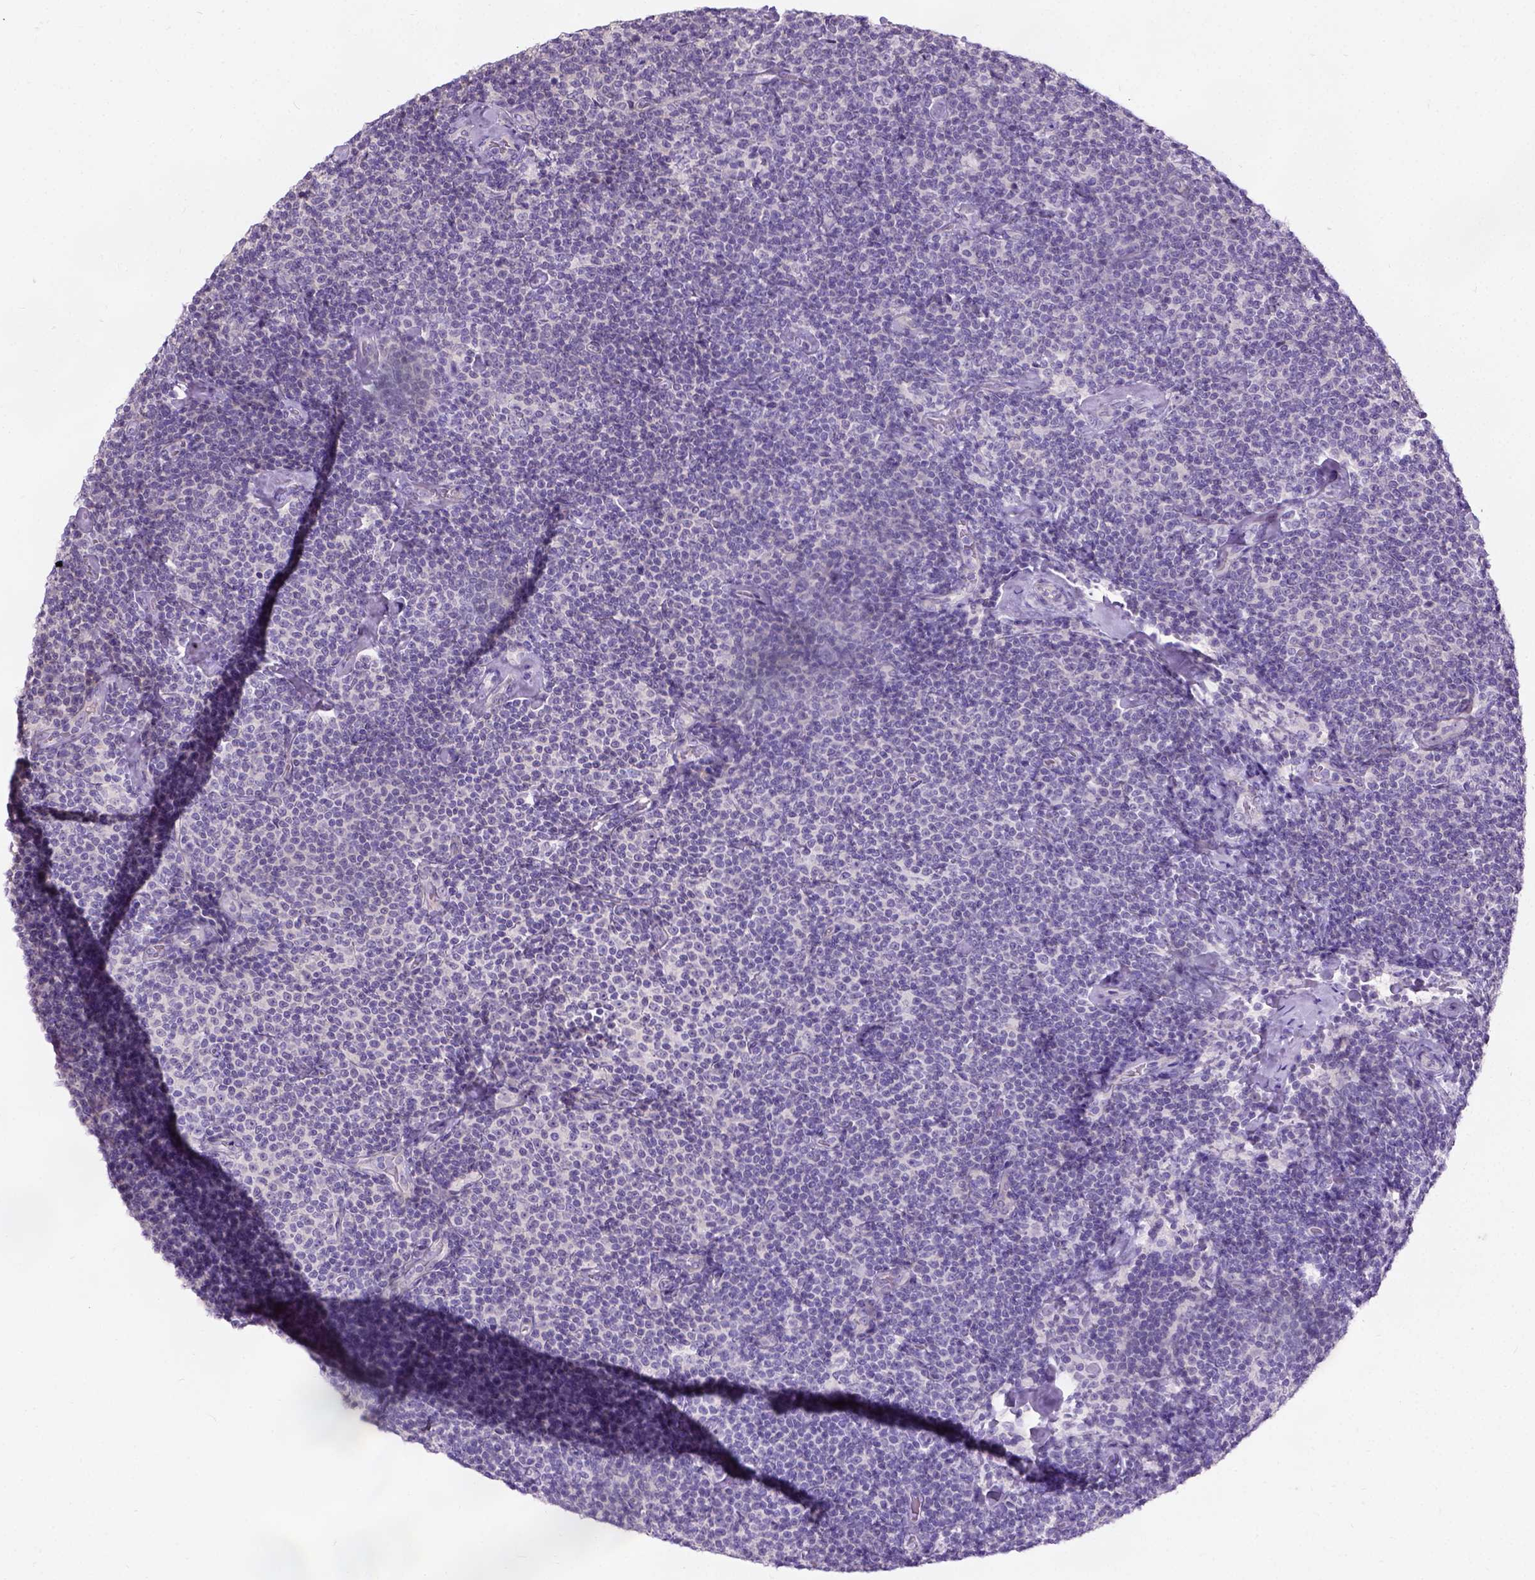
{"staining": {"intensity": "negative", "quantity": "none", "location": "none"}, "tissue": "lymphoma", "cell_type": "Tumor cells", "image_type": "cancer", "snomed": [{"axis": "morphology", "description": "Malignant lymphoma, non-Hodgkin's type, Low grade"}, {"axis": "topography", "description": "Lymph node"}], "caption": "DAB (3,3'-diaminobenzidine) immunohistochemical staining of low-grade malignant lymphoma, non-Hodgkin's type shows no significant staining in tumor cells.", "gene": "C20orf144", "patient": {"sex": "male", "age": 81}}